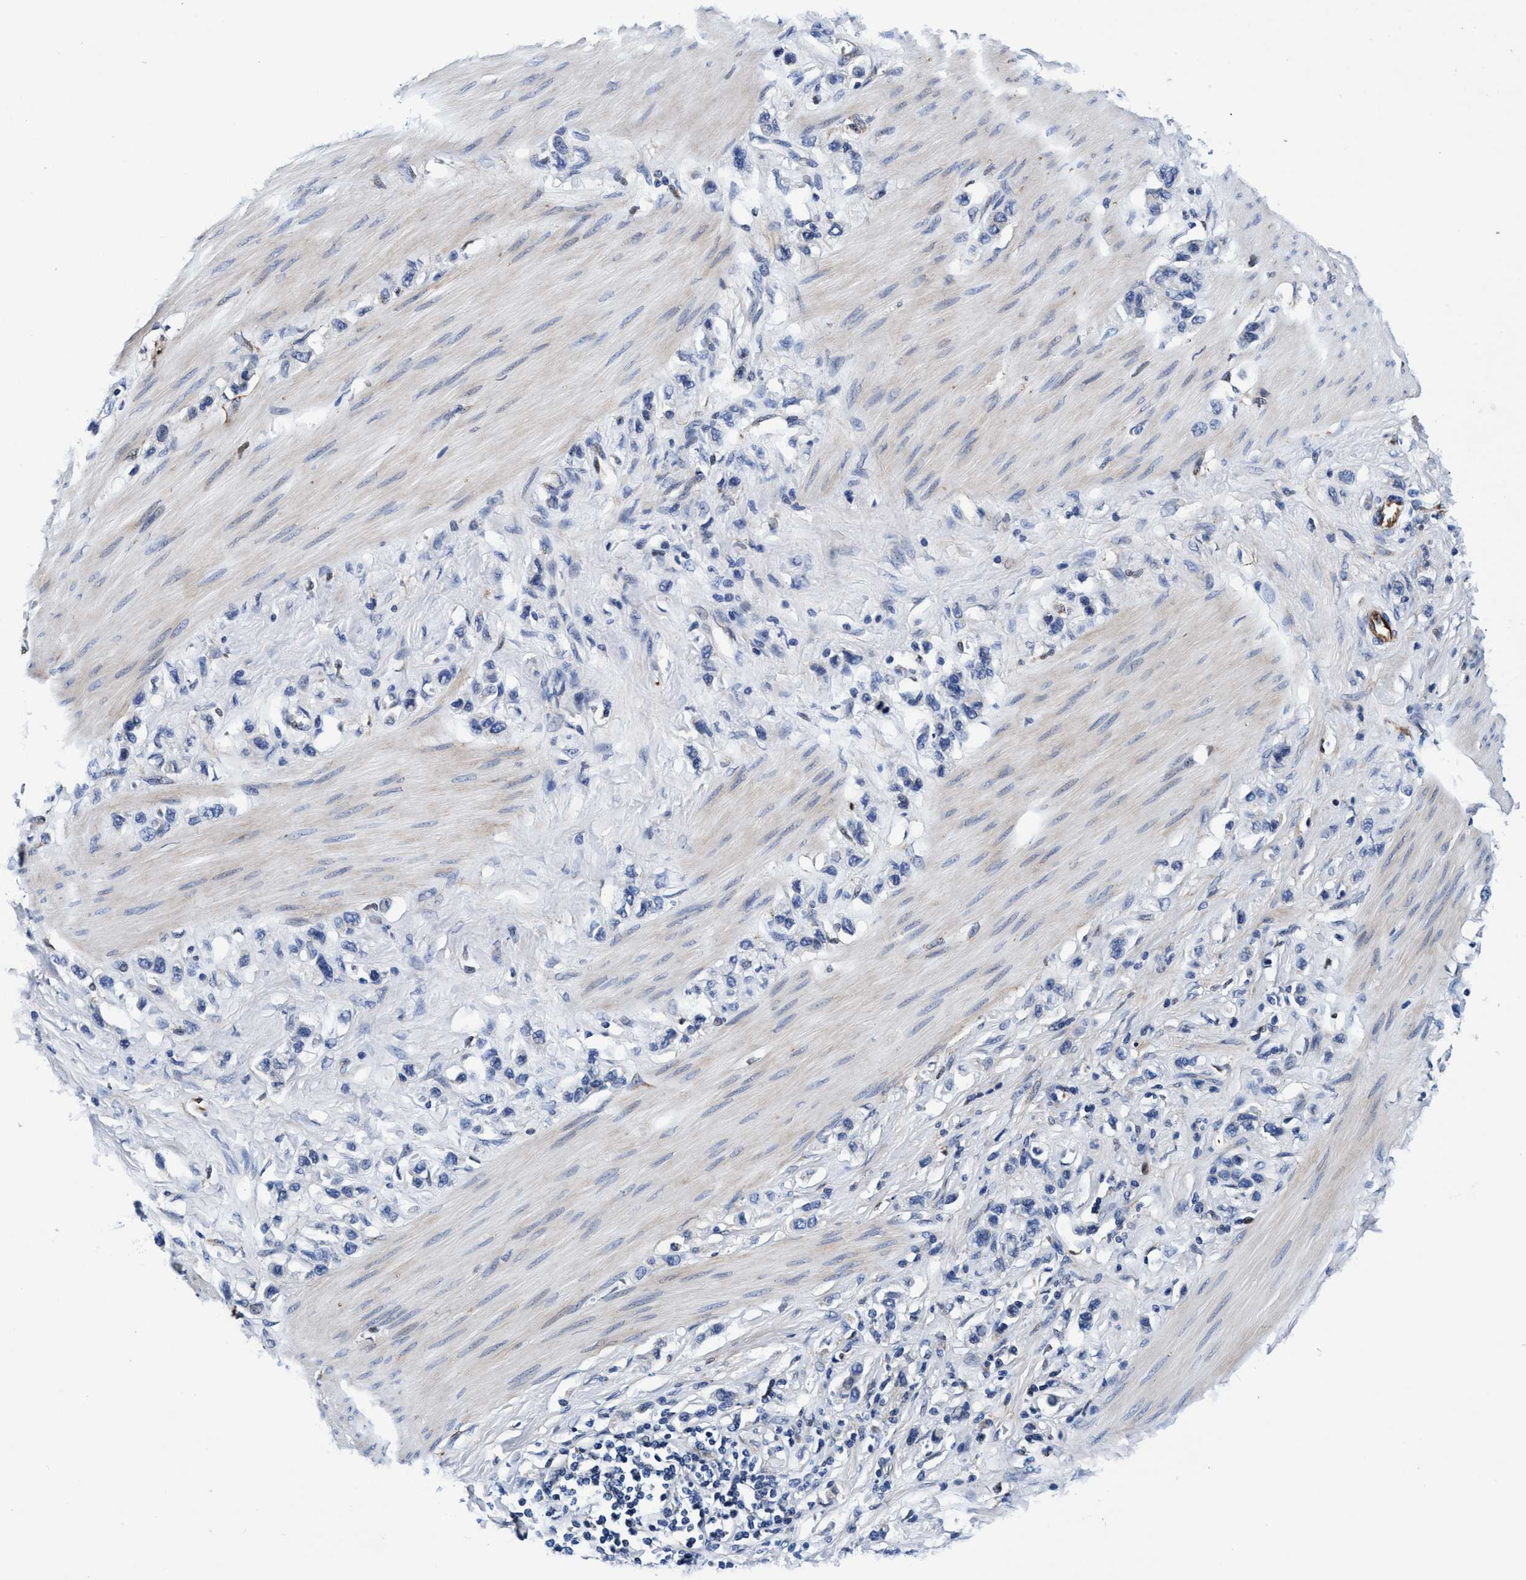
{"staining": {"intensity": "negative", "quantity": "none", "location": "none"}, "tissue": "stomach cancer", "cell_type": "Tumor cells", "image_type": "cancer", "snomed": [{"axis": "morphology", "description": "Adenocarcinoma, NOS"}, {"axis": "topography", "description": "Stomach"}], "caption": "Stomach adenocarcinoma was stained to show a protein in brown. There is no significant staining in tumor cells.", "gene": "UBALD2", "patient": {"sex": "female", "age": 65}}